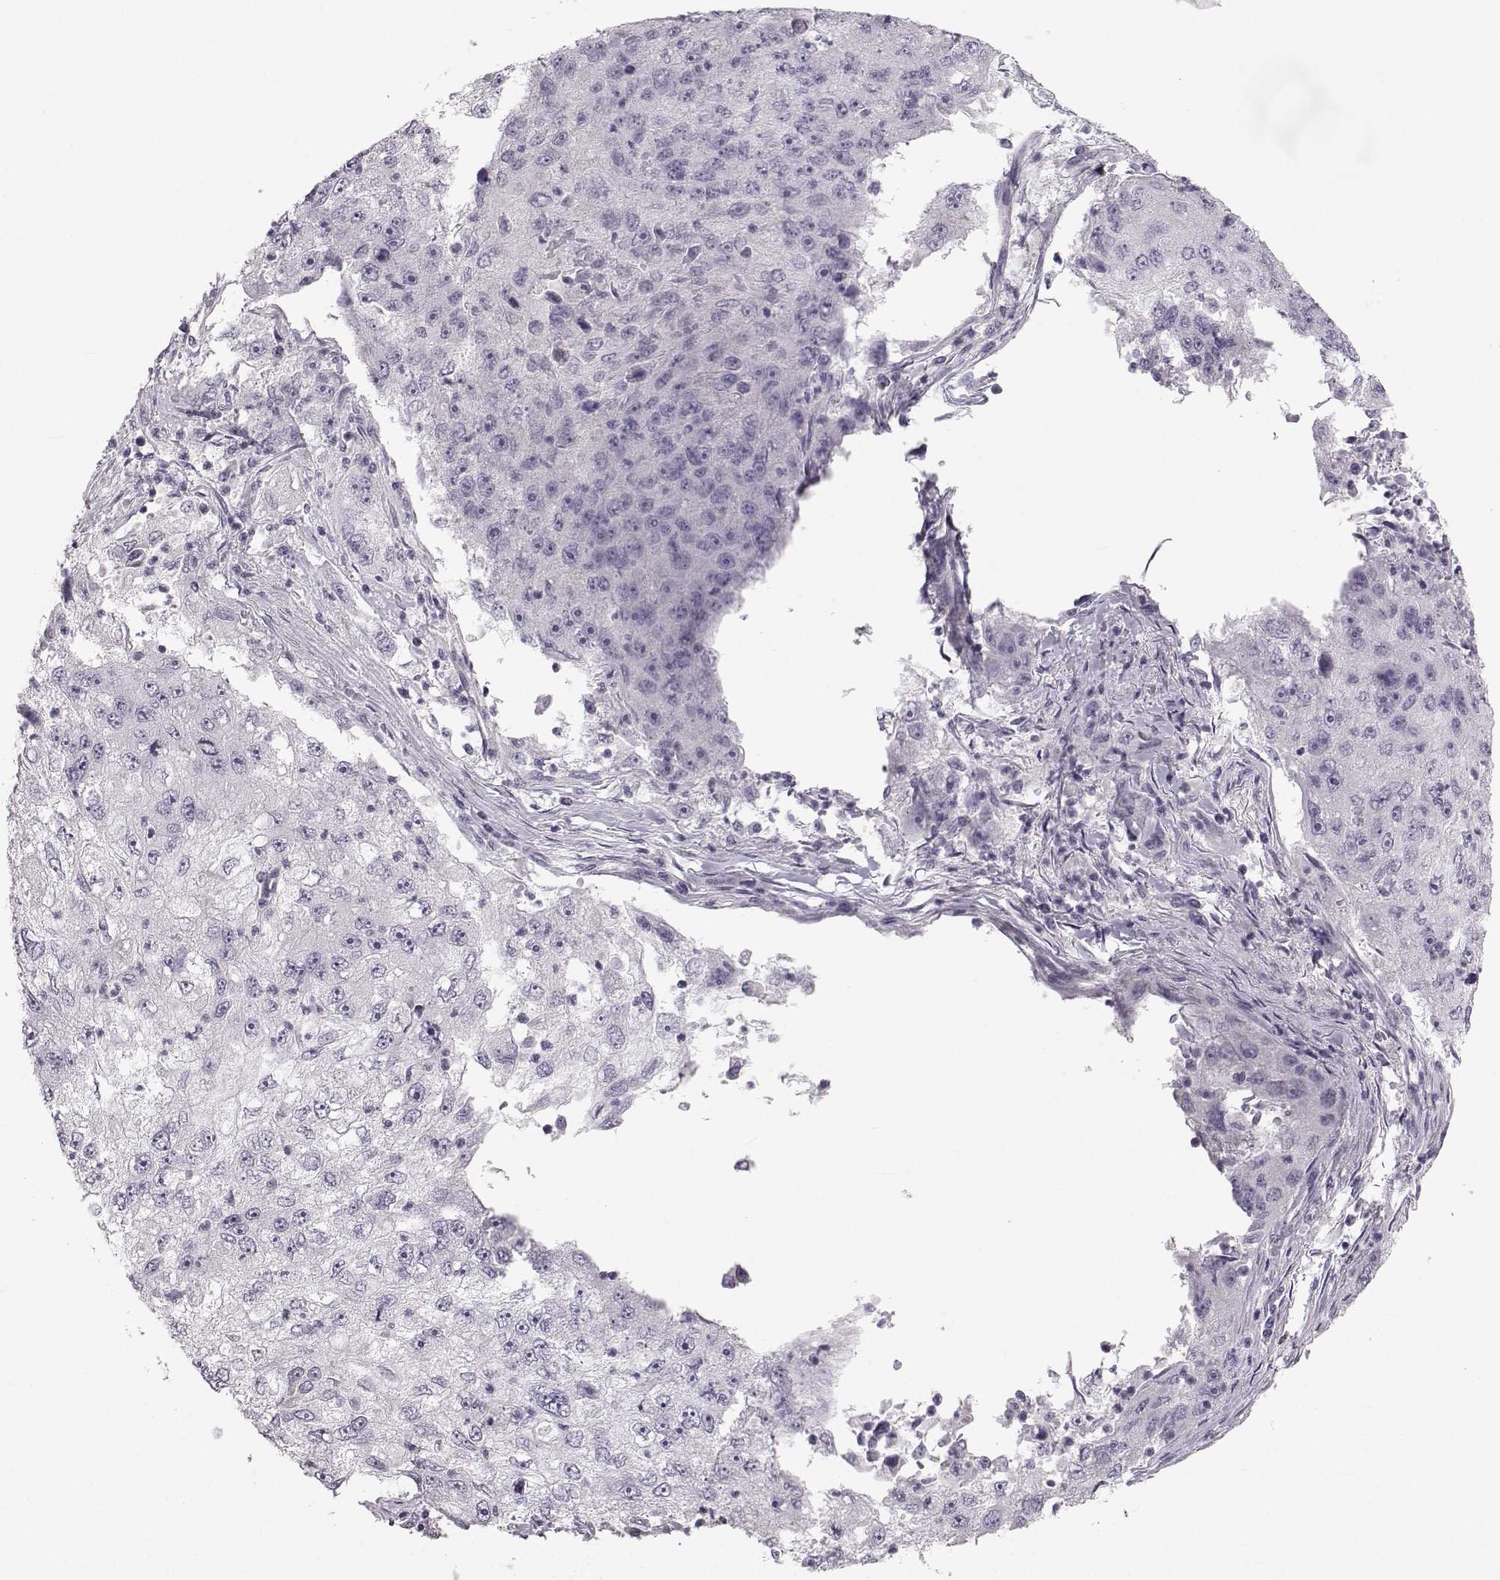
{"staining": {"intensity": "negative", "quantity": "none", "location": "none"}, "tissue": "cervical cancer", "cell_type": "Tumor cells", "image_type": "cancer", "snomed": [{"axis": "morphology", "description": "Squamous cell carcinoma, NOS"}, {"axis": "topography", "description": "Cervix"}], "caption": "The immunohistochemistry (IHC) histopathology image has no significant staining in tumor cells of cervical squamous cell carcinoma tissue.", "gene": "OIP5", "patient": {"sex": "female", "age": 36}}